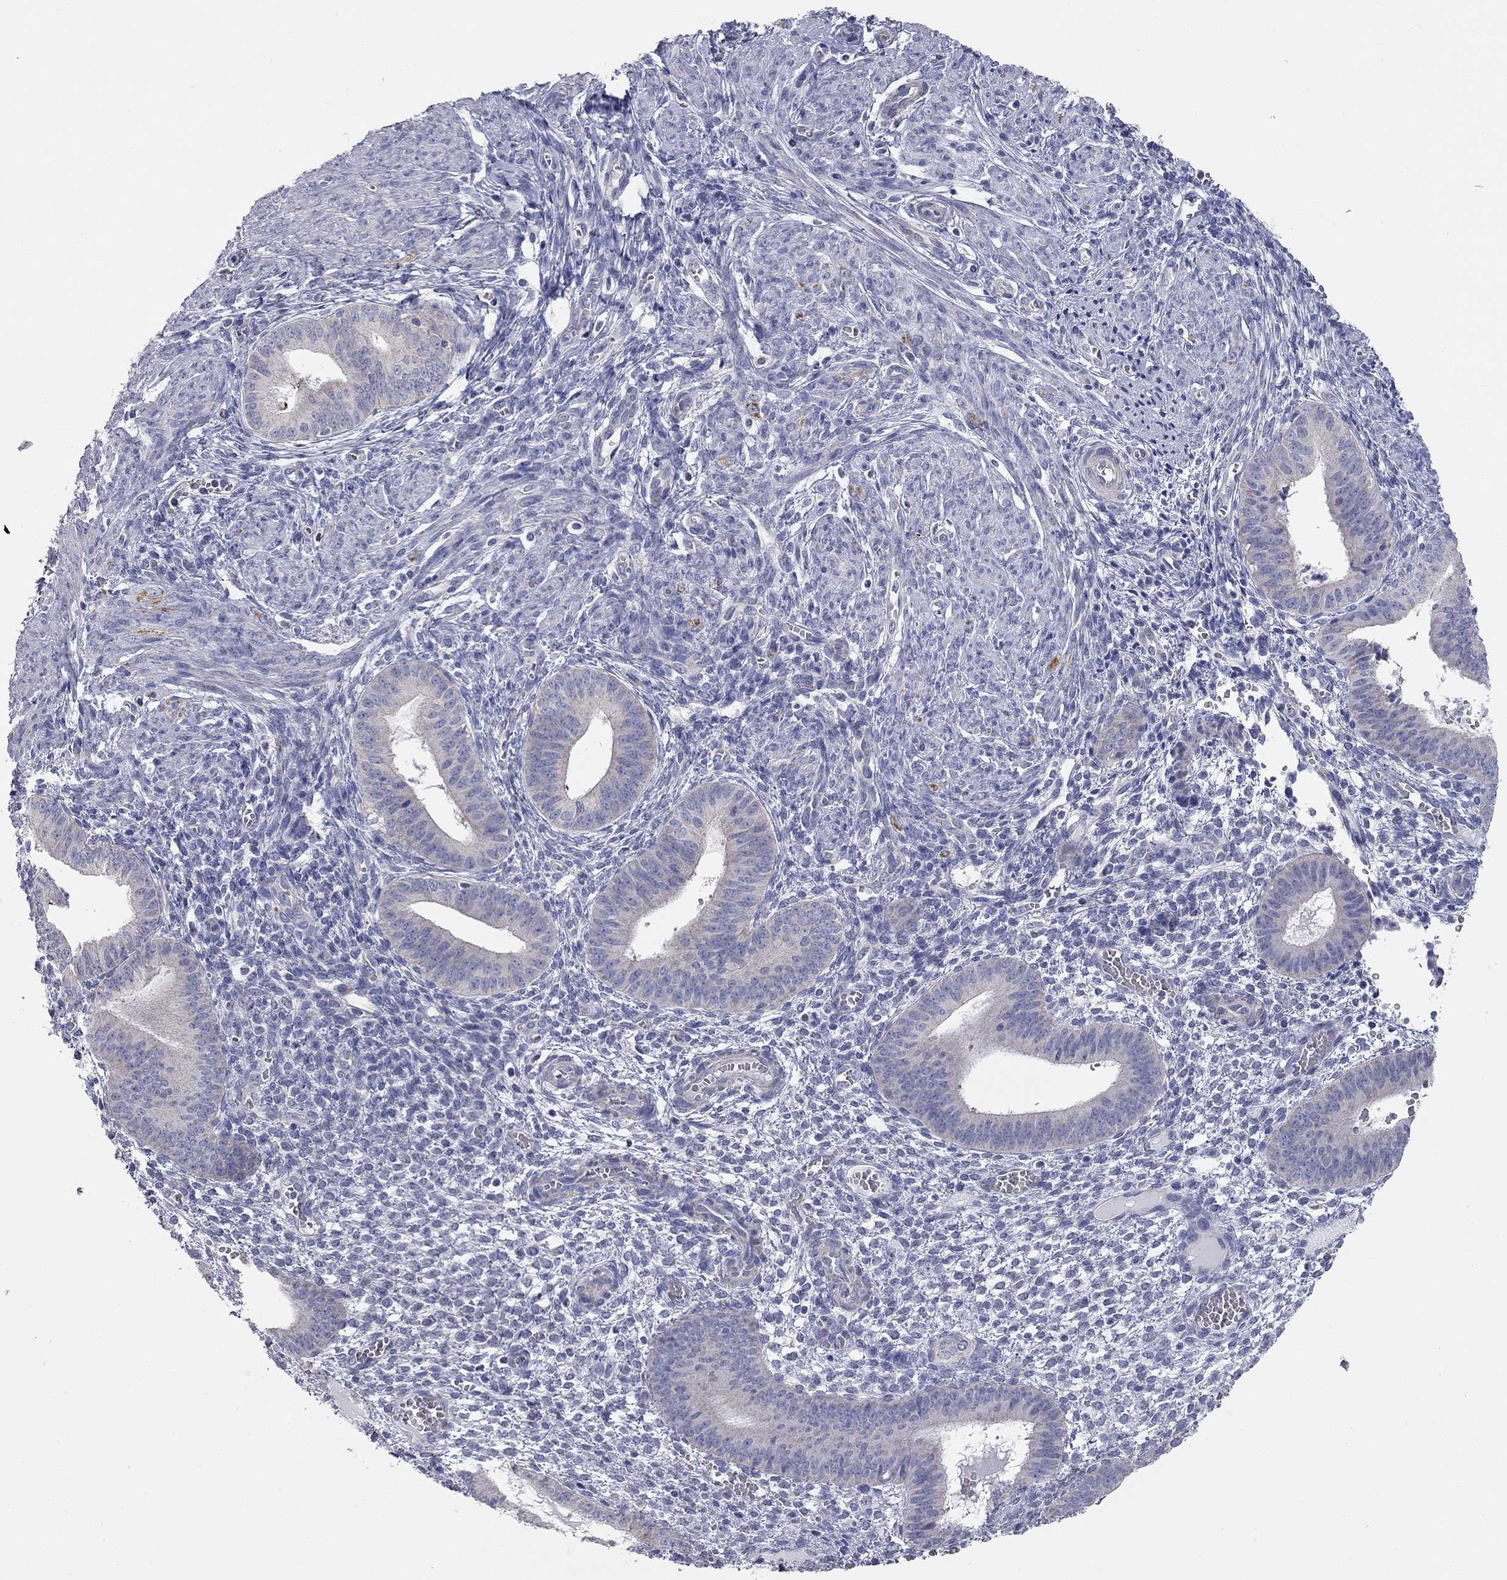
{"staining": {"intensity": "negative", "quantity": "none", "location": "none"}, "tissue": "endometrium", "cell_type": "Cells in endometrial stroma", "image_type": "normal", "snomed": [{"axis": "morphology", "description": "Normal tissue, NOS"}, {"axis": "topography", "description": "Endometrium"}], "caption": "The photomicrograph shows no significant positivity in cells in endometrial stroma of endometrium. (DAB IHC, high magnification).", "gene": "CFAP161", "patient": {"sex": "female", "age": 42}}